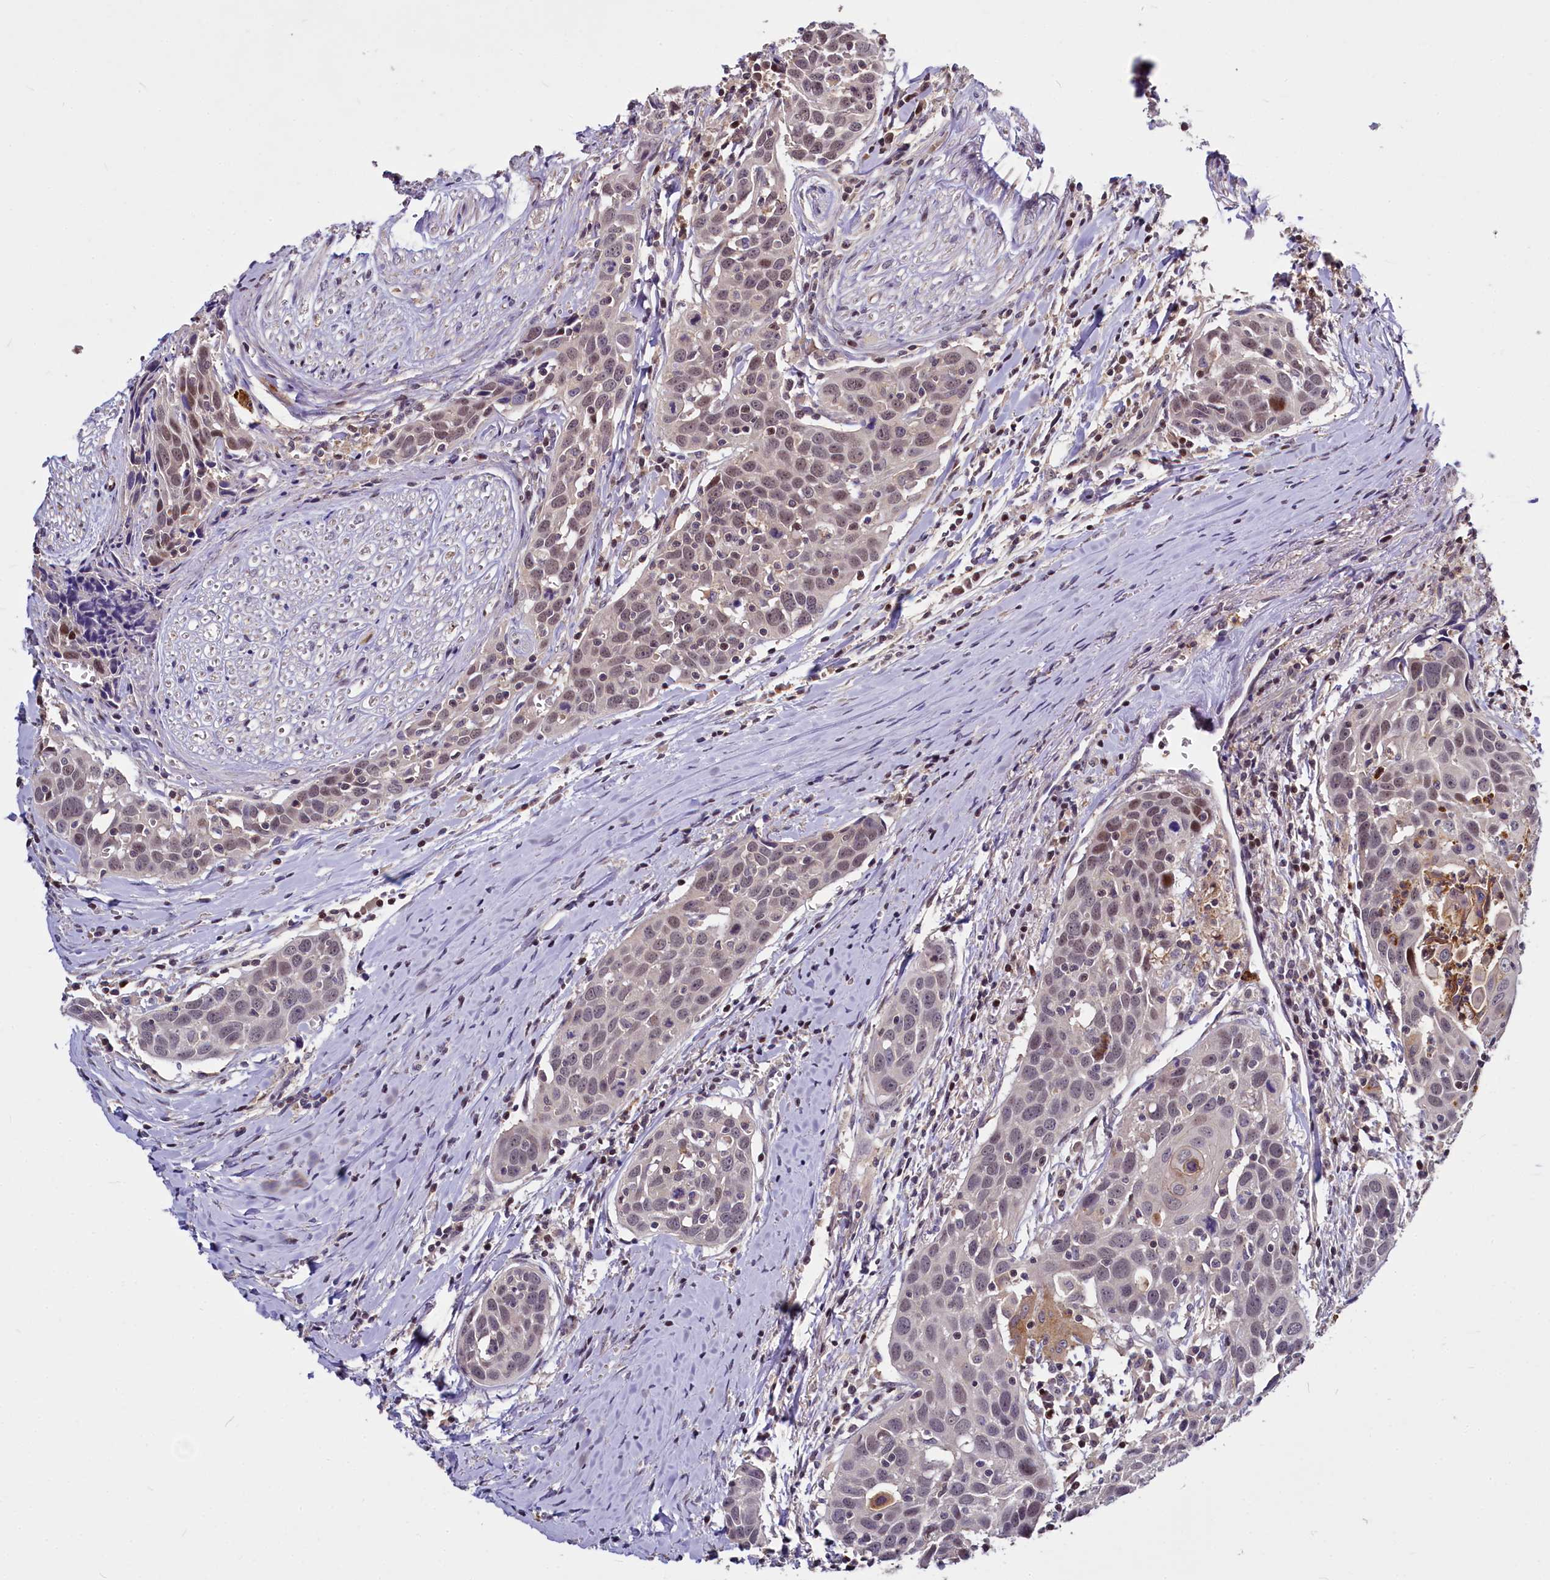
{"staining": {"intensity": "moderate", "quantity": "25%-75%", "location": "nuclear"}, "tissue": "head and neck cancer", "cell_type": "Tumor cells", "image_type": "cancer", "snomed": [{"axis": "morphology", "description": "Squamous cell carcinoma, NOS"}, {"axis": "topography", "description": "Oral tissue"}, {"axis": "topography", "description": "Head-Neck"}], "caption": "Human head and neck cancer stained for a protein (brown) exhibits moderate nuclear positive positivity in about 25%-75% of tumor cells.", "gene": "ATG101", "patient": {"sex": "female", "age": 50}}